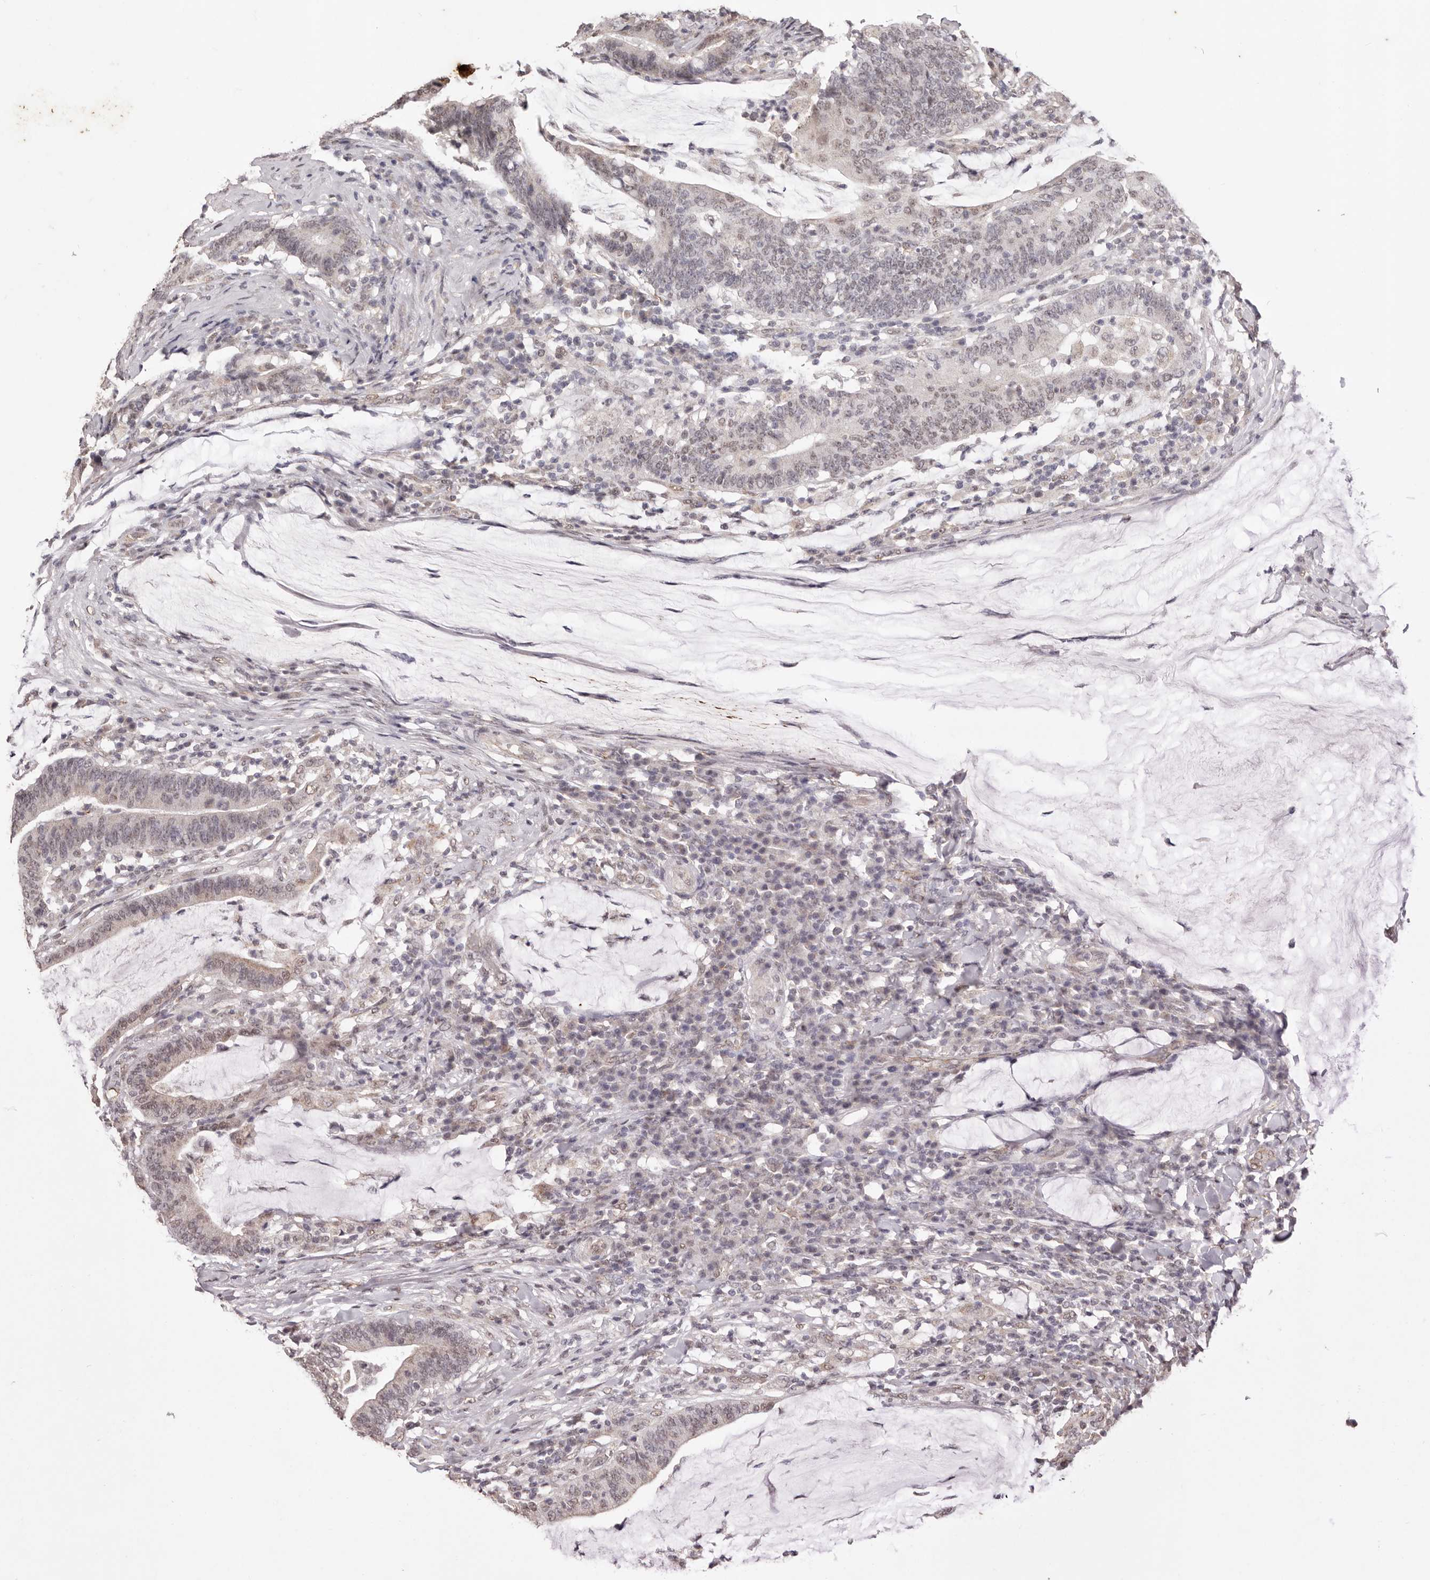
{"staining": {"intensity": "weak", "quantity": "25%-75%", "location": "nuclear"}, "tissue": "colorectal cancer", "cell_type": "Tumor cells", "image_type": "cancer", "snomed": [{"axis": "morphology", "description": "Normal tissue, NOS"}, {"axis": "morphology", "description": "Adenocarcinoma, NOS"}, {"axis": "topography", "description": "Colon"}], "caption": "Immunohistochemical staining of adenocarcinoma (colorectal) demonstrates low levels of weak nuclear expression in approximately 25%-75% of tumor cells.", "gene": "RPS6KA5", "patient": {"sex": "female", "age": 66}}